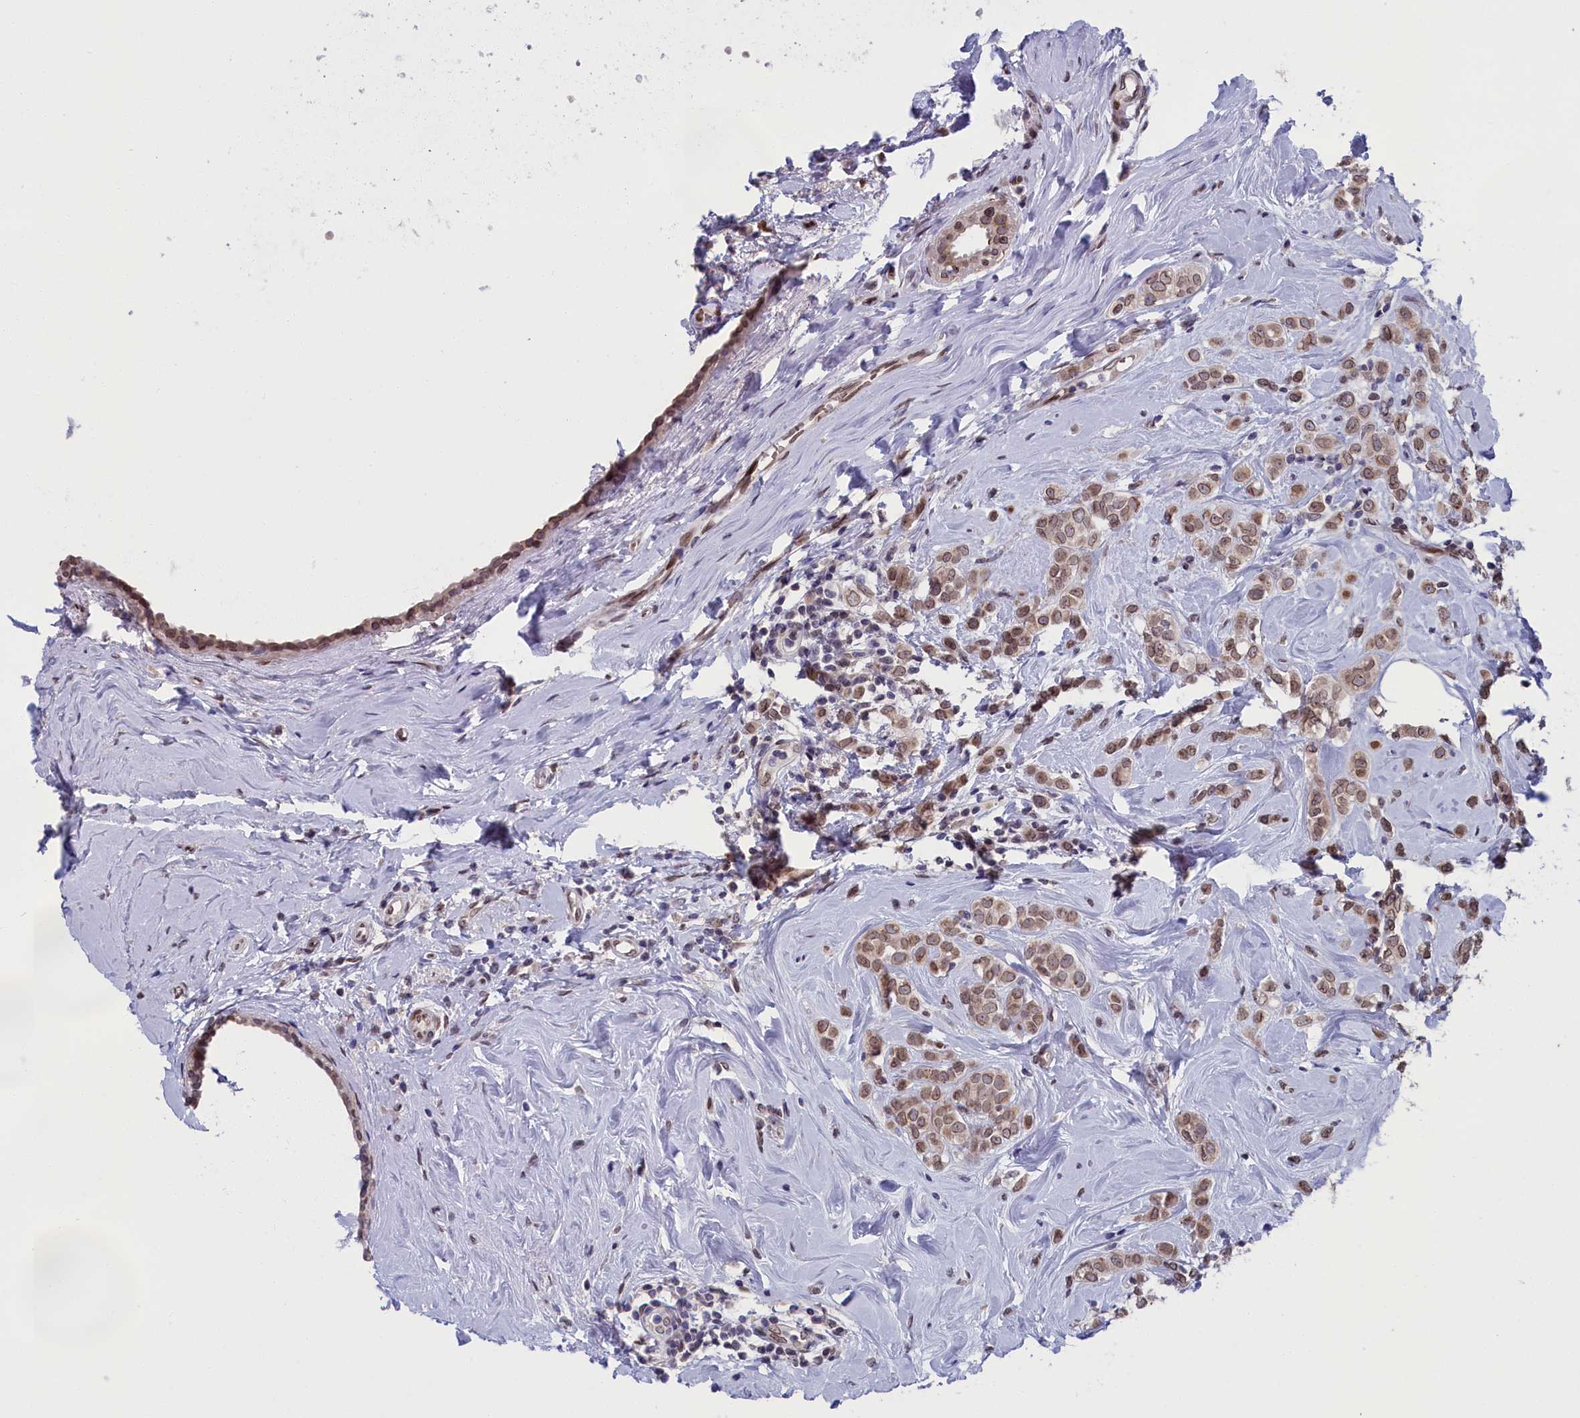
{"staining": {"intensity": "moderate", "quantity": ">75%", "location": "cytoplasmic/membranous,nuclear"}, "tissue": "breast cancer", "cell_type": "Tumor cells", "image_type": "cancer", "snomed": [{"axis": "morphology", "description": "Lobular carcinoma"}, {"axis": "topography", "description": "Breast"}], "caption": "The micrograph shows a brown stain indicating the presence of a protein in the cytoplasmic/membranous and nuclear of tumor cells in breast cancer. (brown staining indicates protein expression, while blue staining denotes nuclei).", "gene": "GPSM1", "patient": {"sex": "female", "age": 47}}